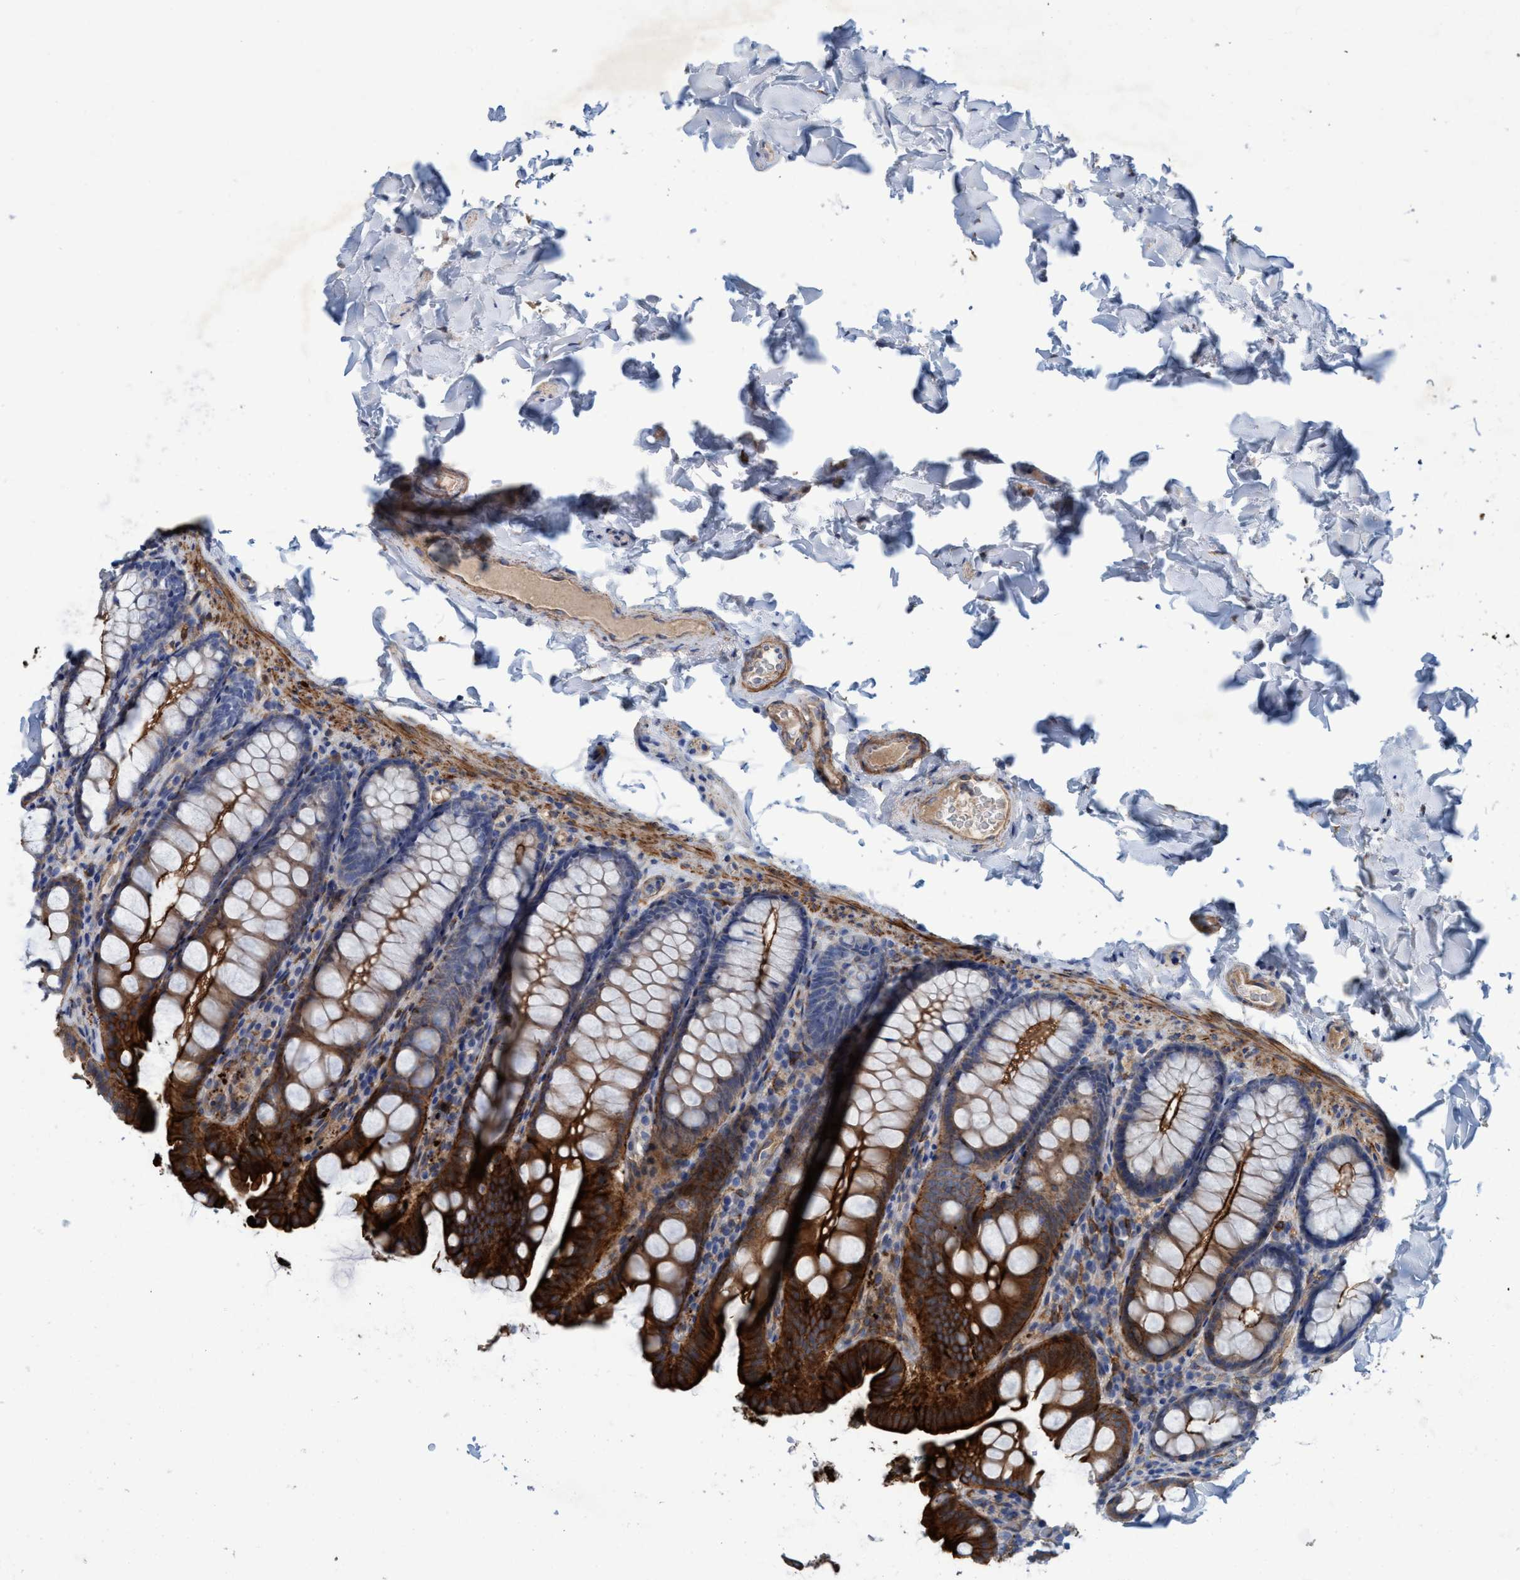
{"staining": {"intensity": "moderate", "quantity": ">75%", "location": "cytoplasmic/membranous"}, "tissue": "colon", "cell_type": "Endothelial cells", "image_type": "normal", "snomed": [{"axis": "morphology", "description": "Normal tissue, NOS"}, {"axis": "topography", "description": "Colon"}], "caption": "Protein staining of normal colon shows moderate cytoplasmic/membranous positivity in about >75% of endothelial cells.", "gene": "GULP1", "patient": {"sex": "female", "age": 61}}